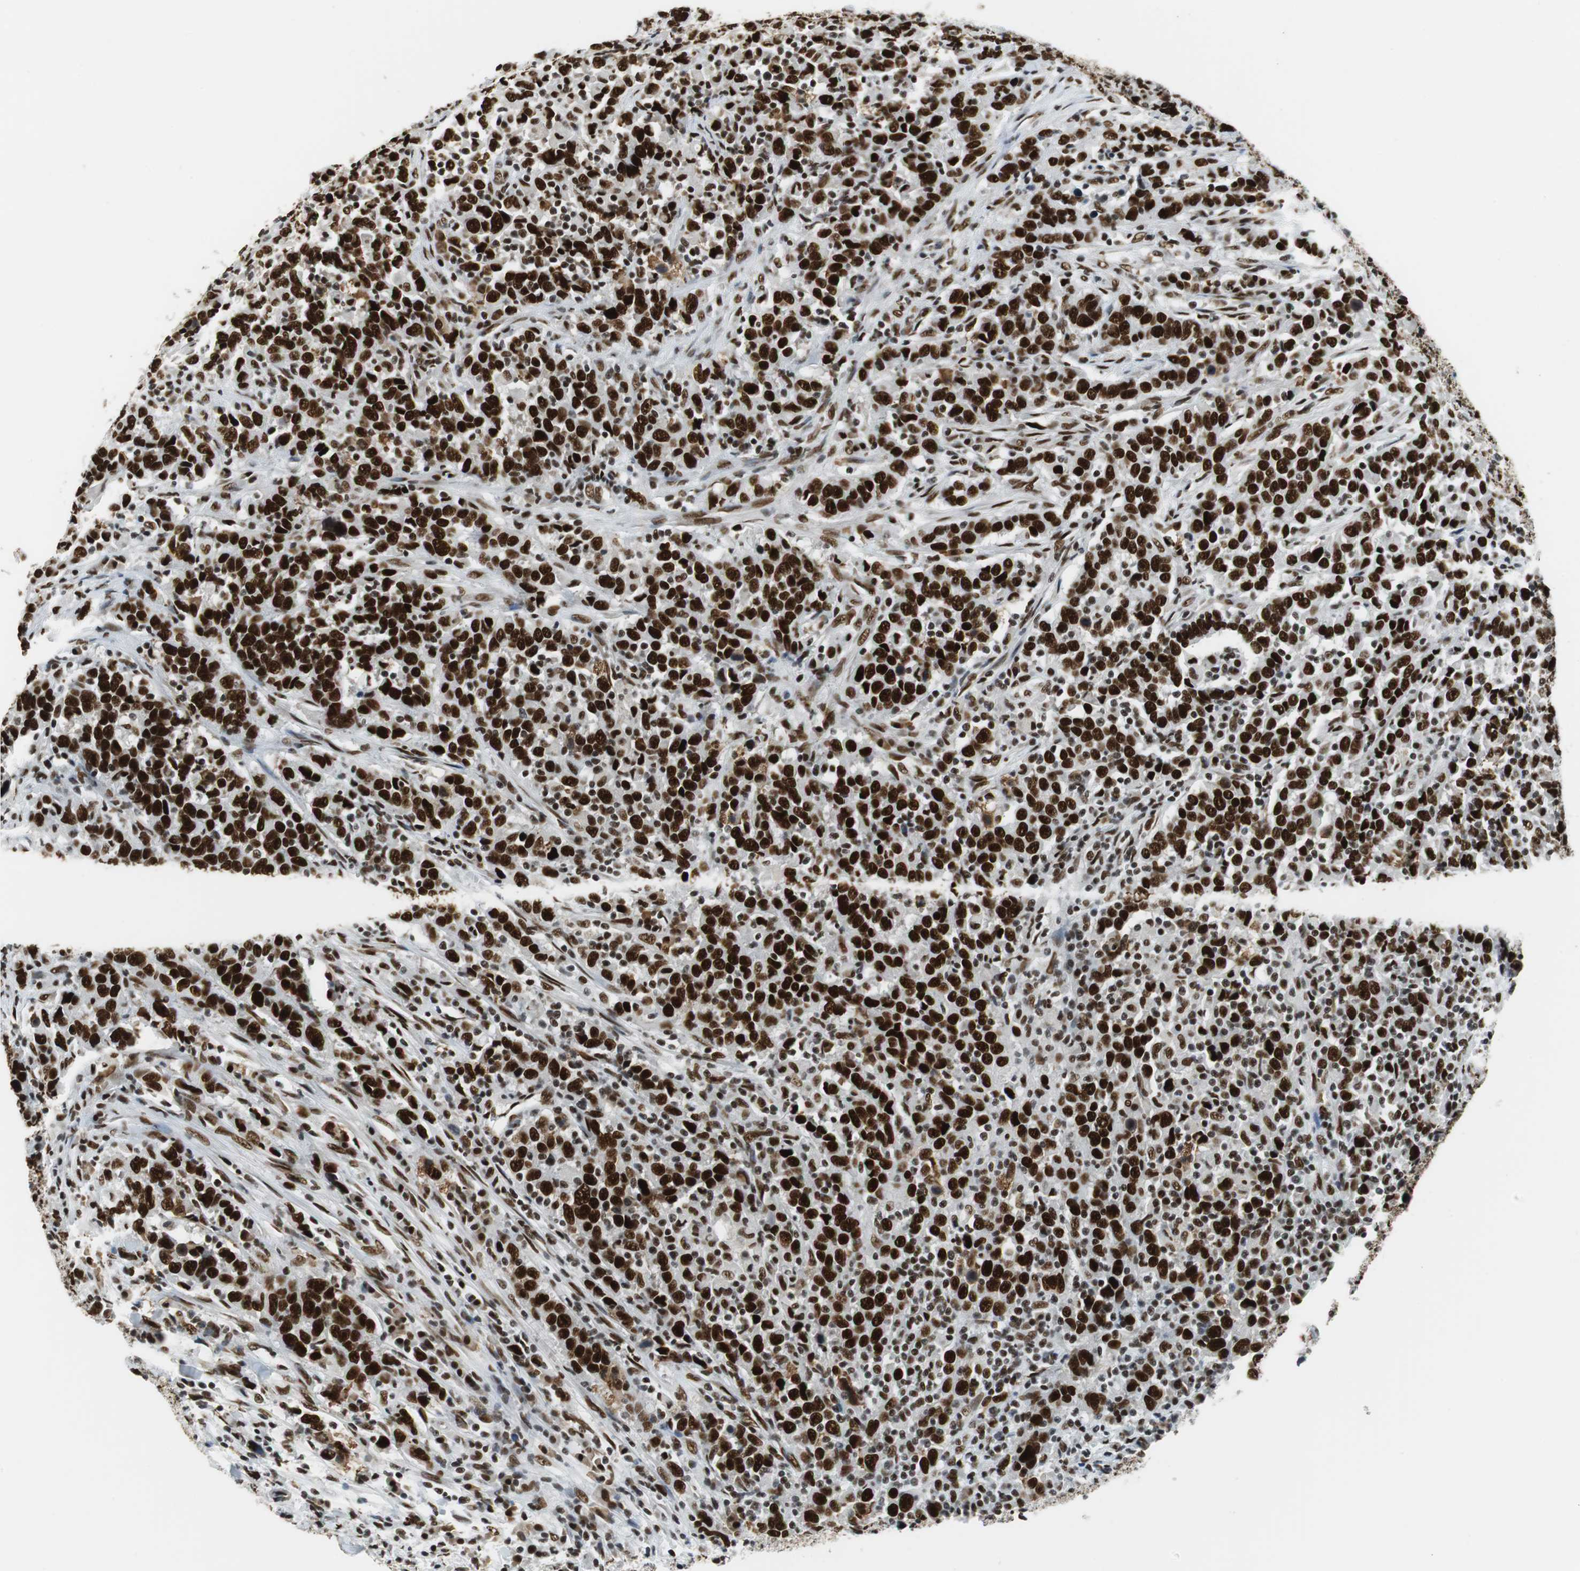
{"staining": {"intensity": "strong", "quantity": ">75%", "location": "nuclear"}, "tissue": "urothelial cancer", "cell_type": "Tumor cells", "image_type": "cancer", "snomed": [{"axis": "morphology", "description": "Urothelial carcinoma, High grade"}, {"axis": "topography", "description": "Urinary bladder"}], "caption": "High-grade urothelial carcinoma was stained to show a protein in brown. There is high levels of strong nuclear staining in about >75% of tumor cells.", "gene": "PRKDC", "patient": {"sex": "male", "age": 61}}